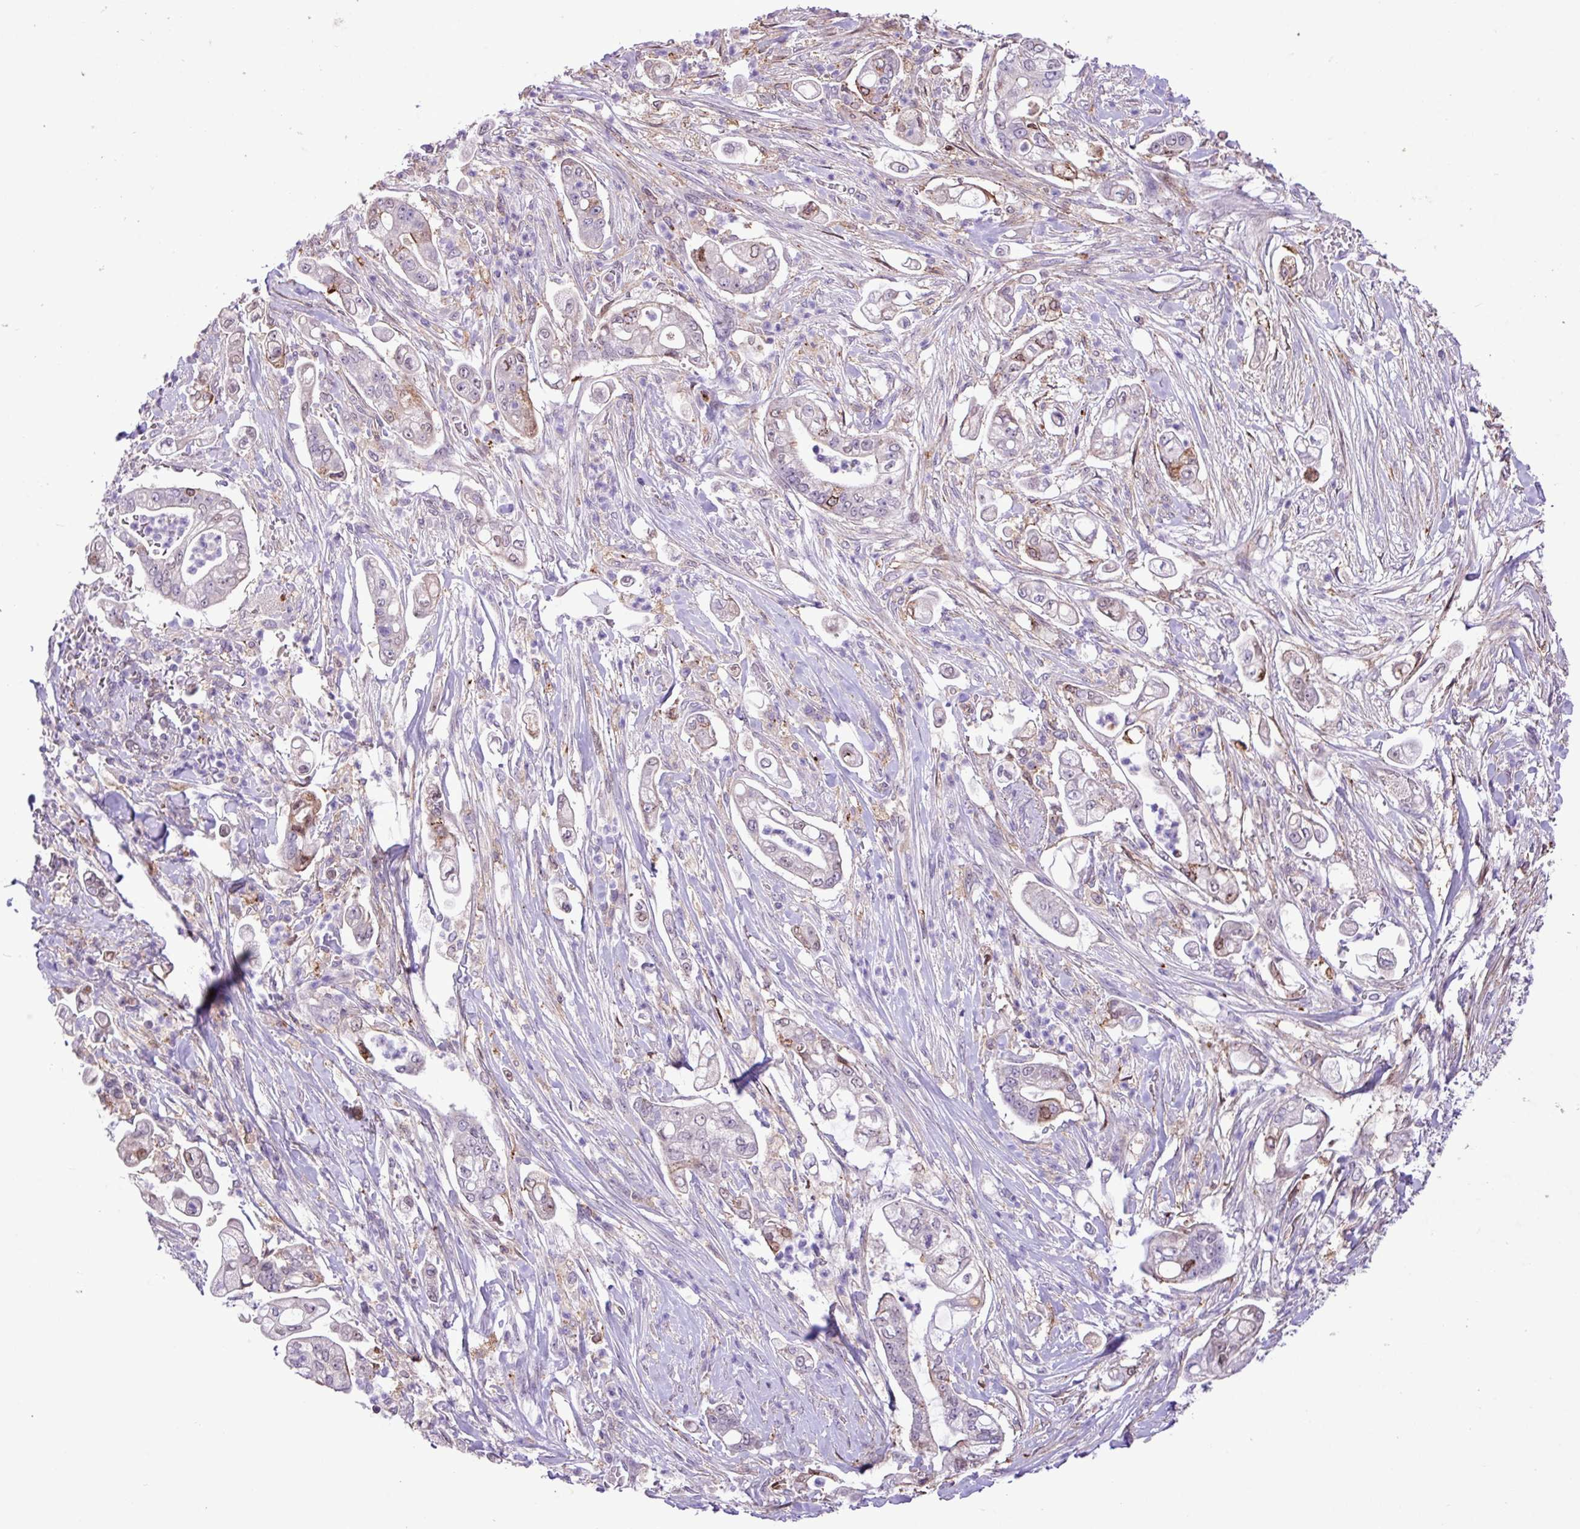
{"staining": {"intensity": "weak", "quantity": "<25%", "location": "cytoplasmic/membranous"}, "tissue": "pancreatic cancer", "cell_type": "Tumor cells", "image_type": "cancer", "snomed": [{"axis": "morphology", "description": "Adenocarcinoma, NOS"}, {"axis": "topography", "description": "Pancreas"}], "caption": "This is a image of immunohistochemistry (IHC) staining of pancreatic adenocarcinoma, which shows no positivity in tumor cells. (Stains: DAB immunohistochemistry (IHC) with hematoxylin counter stain, Microscopy: brightfield microscopy at high magnification).", "gene": "RPP25L", "patient": {"sex": "female", "age": 69}}